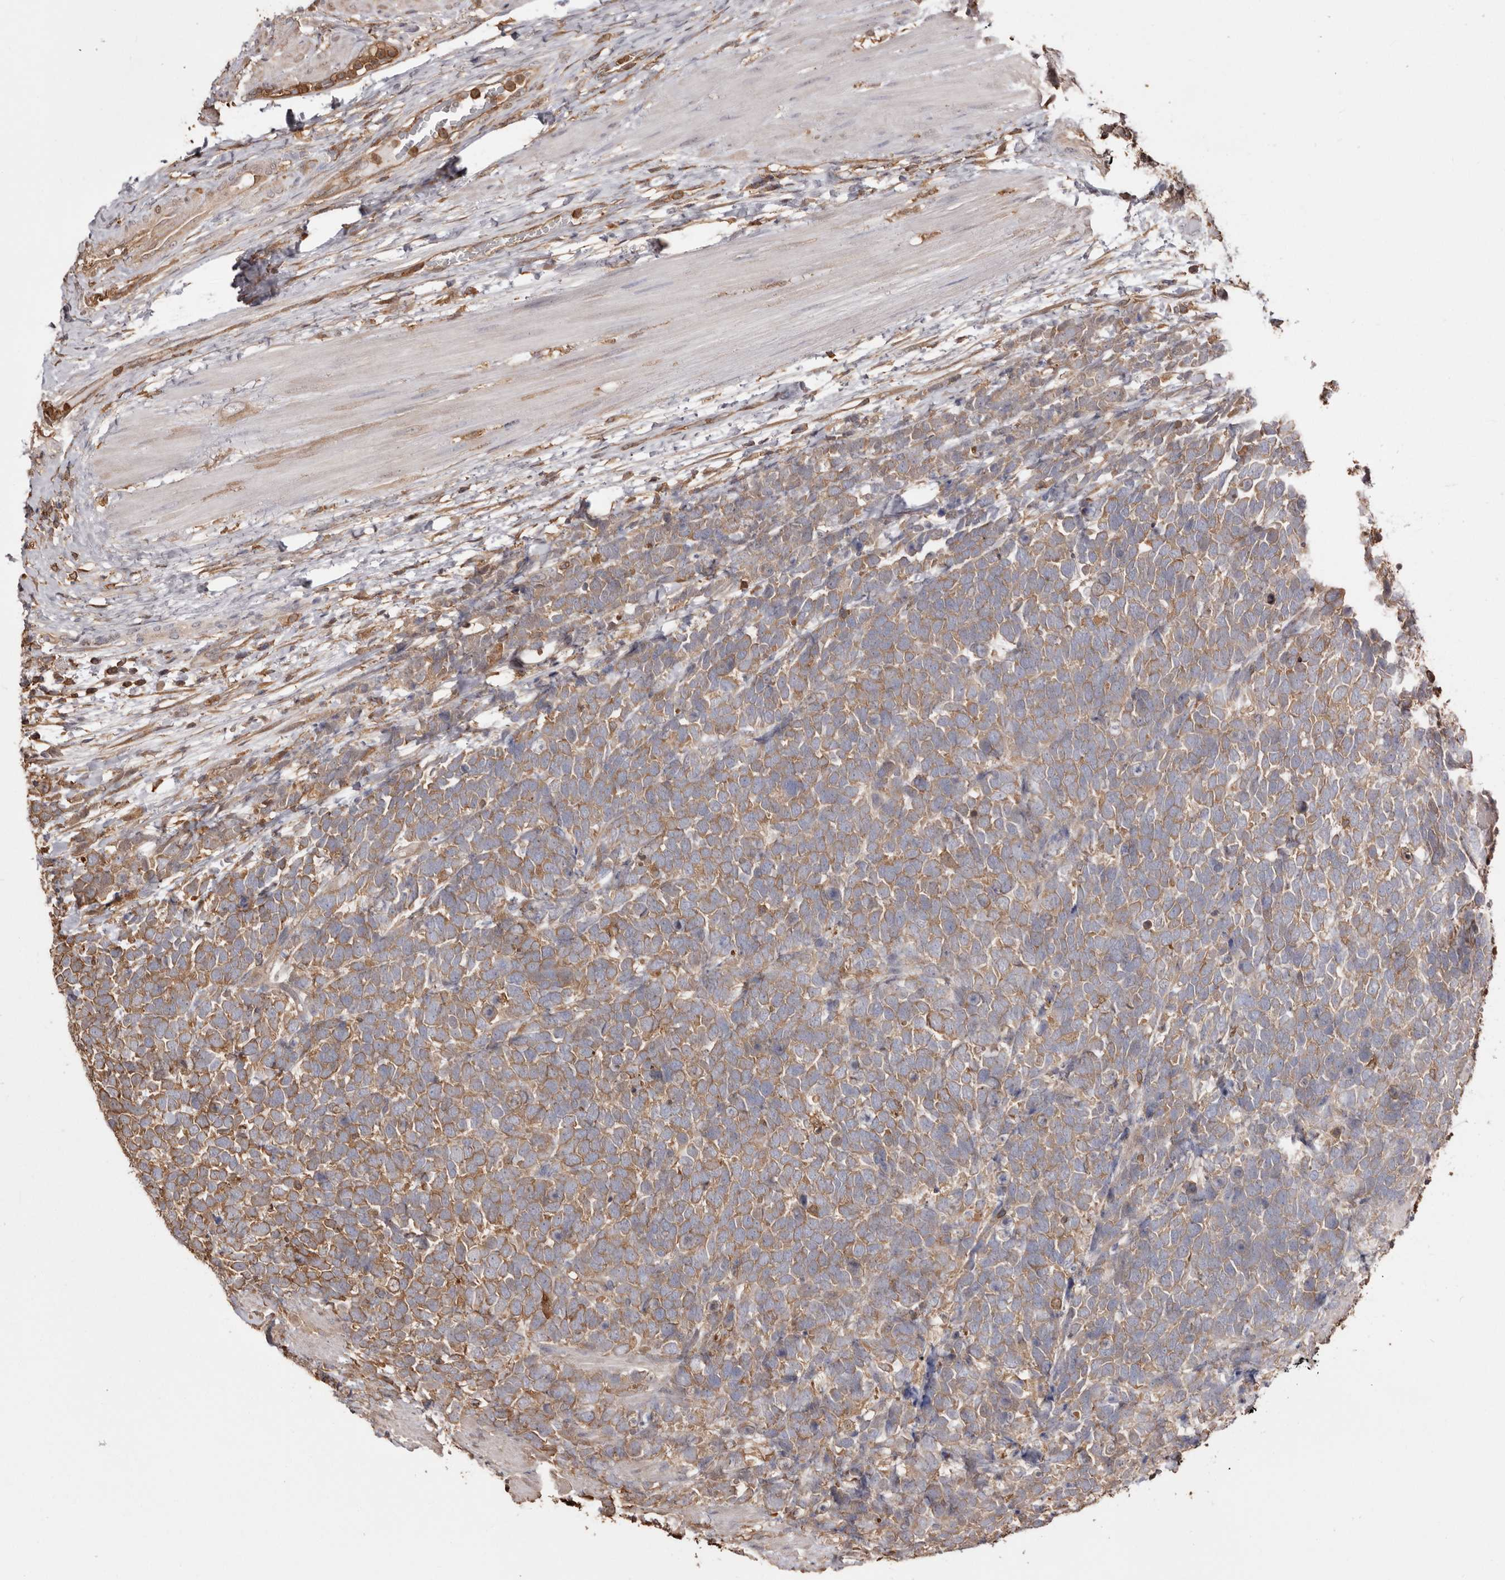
{"staining": {"intensity": "moderate", "quantity": ">75%", "location": "cytoplasmic/membranous"}, "tissue": "urothelial cancer", "cell_type": "Tumor cells", "image_type": "cancer", "snomed": [{"axis": "morphology", "description": "Urothelial carcinoma, High grade"}, {"axis": "topography", "description": "Urinary bladder"}], "caption": "An immunohistochemistry histopathology image of neoplastic tissue is shown. Protein staining in brown shows moderate cytoplasmic/membranous positivity in high-grade urothelial carcinoma within tumor cells.", "gene": "PKM", "patient": {"sex": "female", "age": 82}}